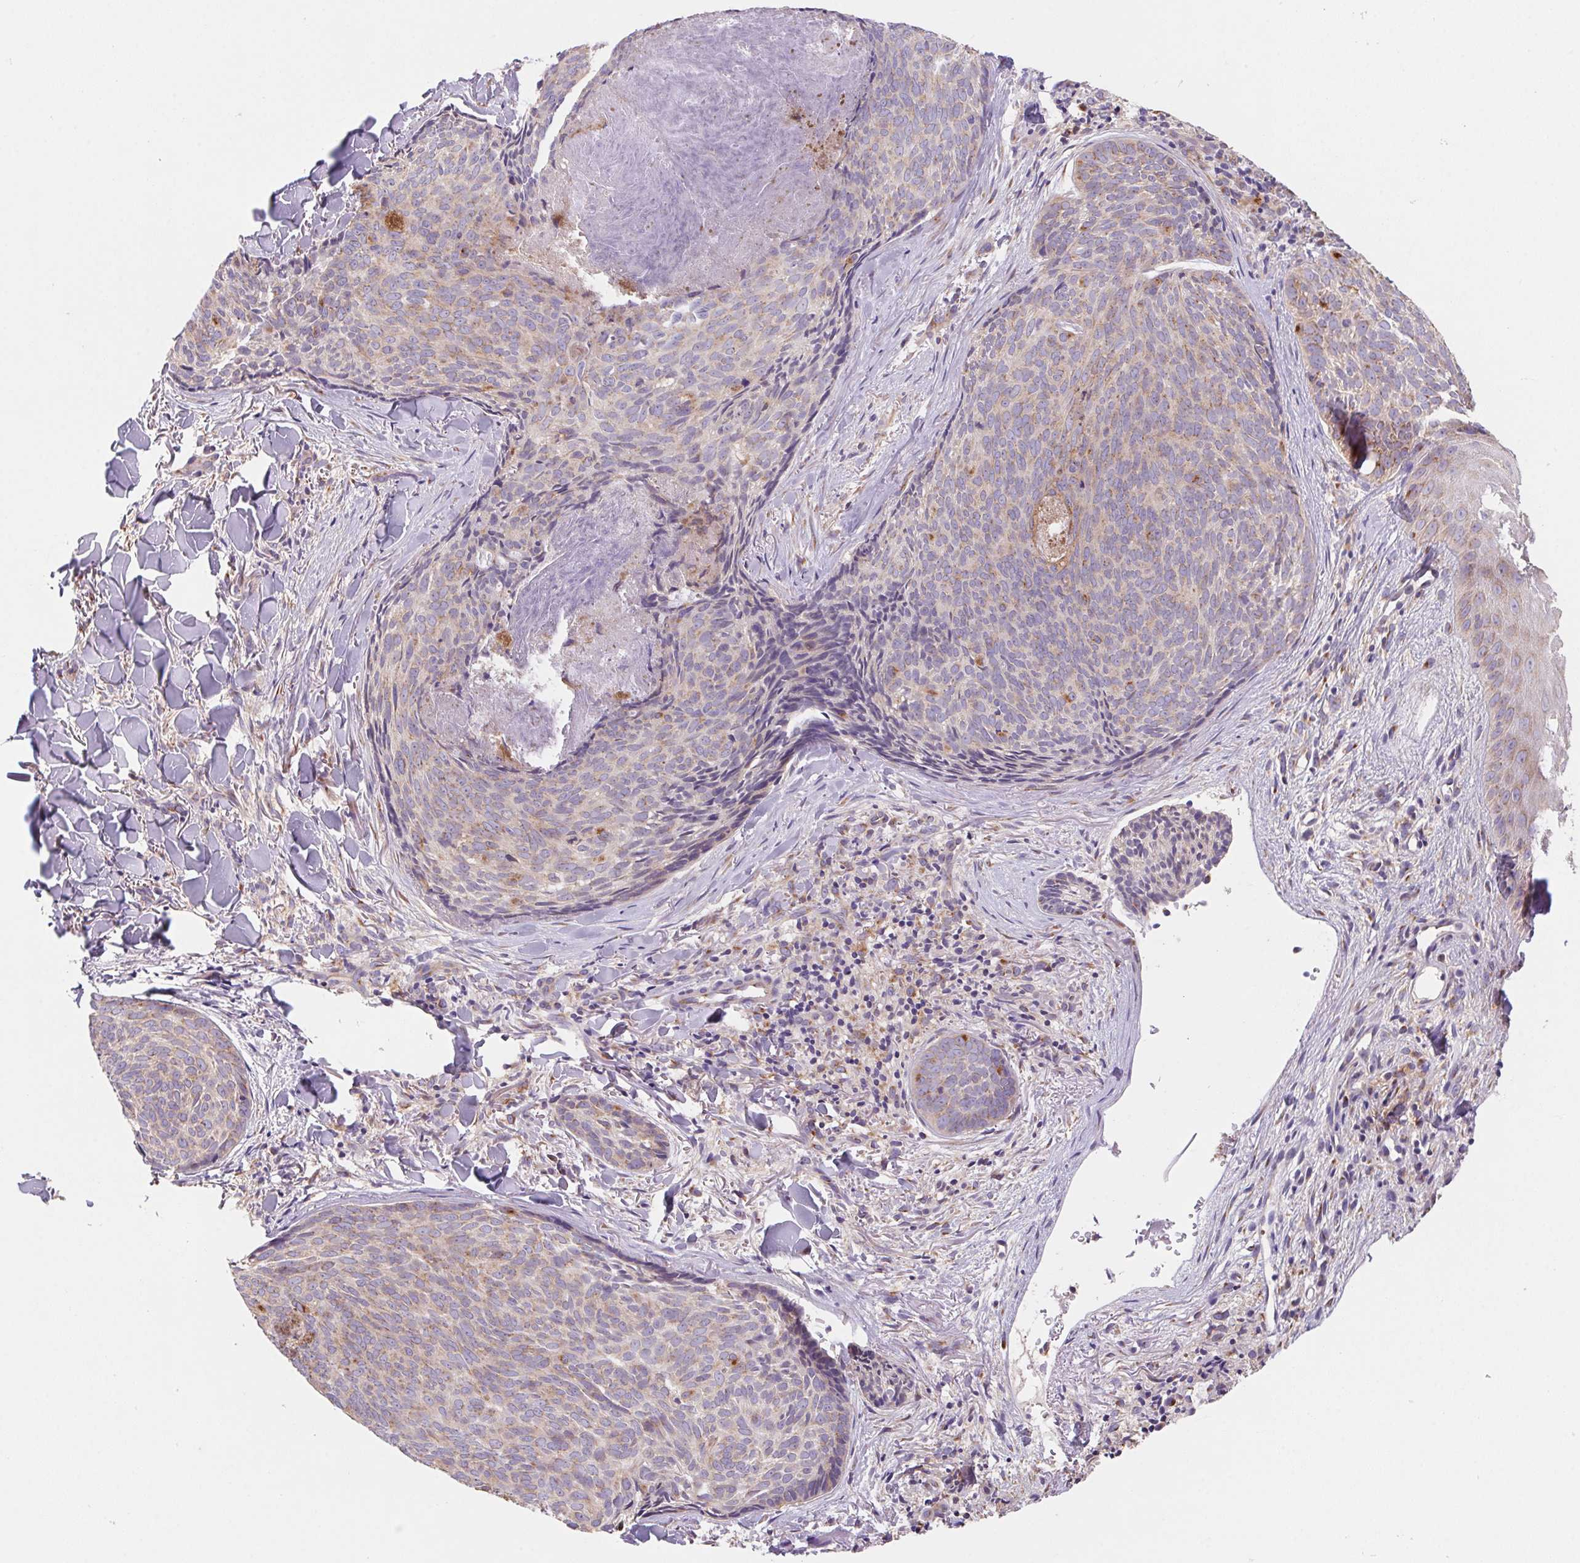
{"staining": {"intensity": "weak", "quantity": "<25%", "location": "cytoplasmic/membranous"}, "tissue": "skin cancer", "cell_type": "Tumor cells", "image_type": "cancer", "snomed": [{"axis": "morphology", "description": "Basal cell carcinoma"}, {"axis": "topography", "description": "Skin"}], "caption": "Tumor cells are negative for brown protein staining in skin cancer.", "gene": "RAB1A", "patient": {"sex": "female", "age": 82}}